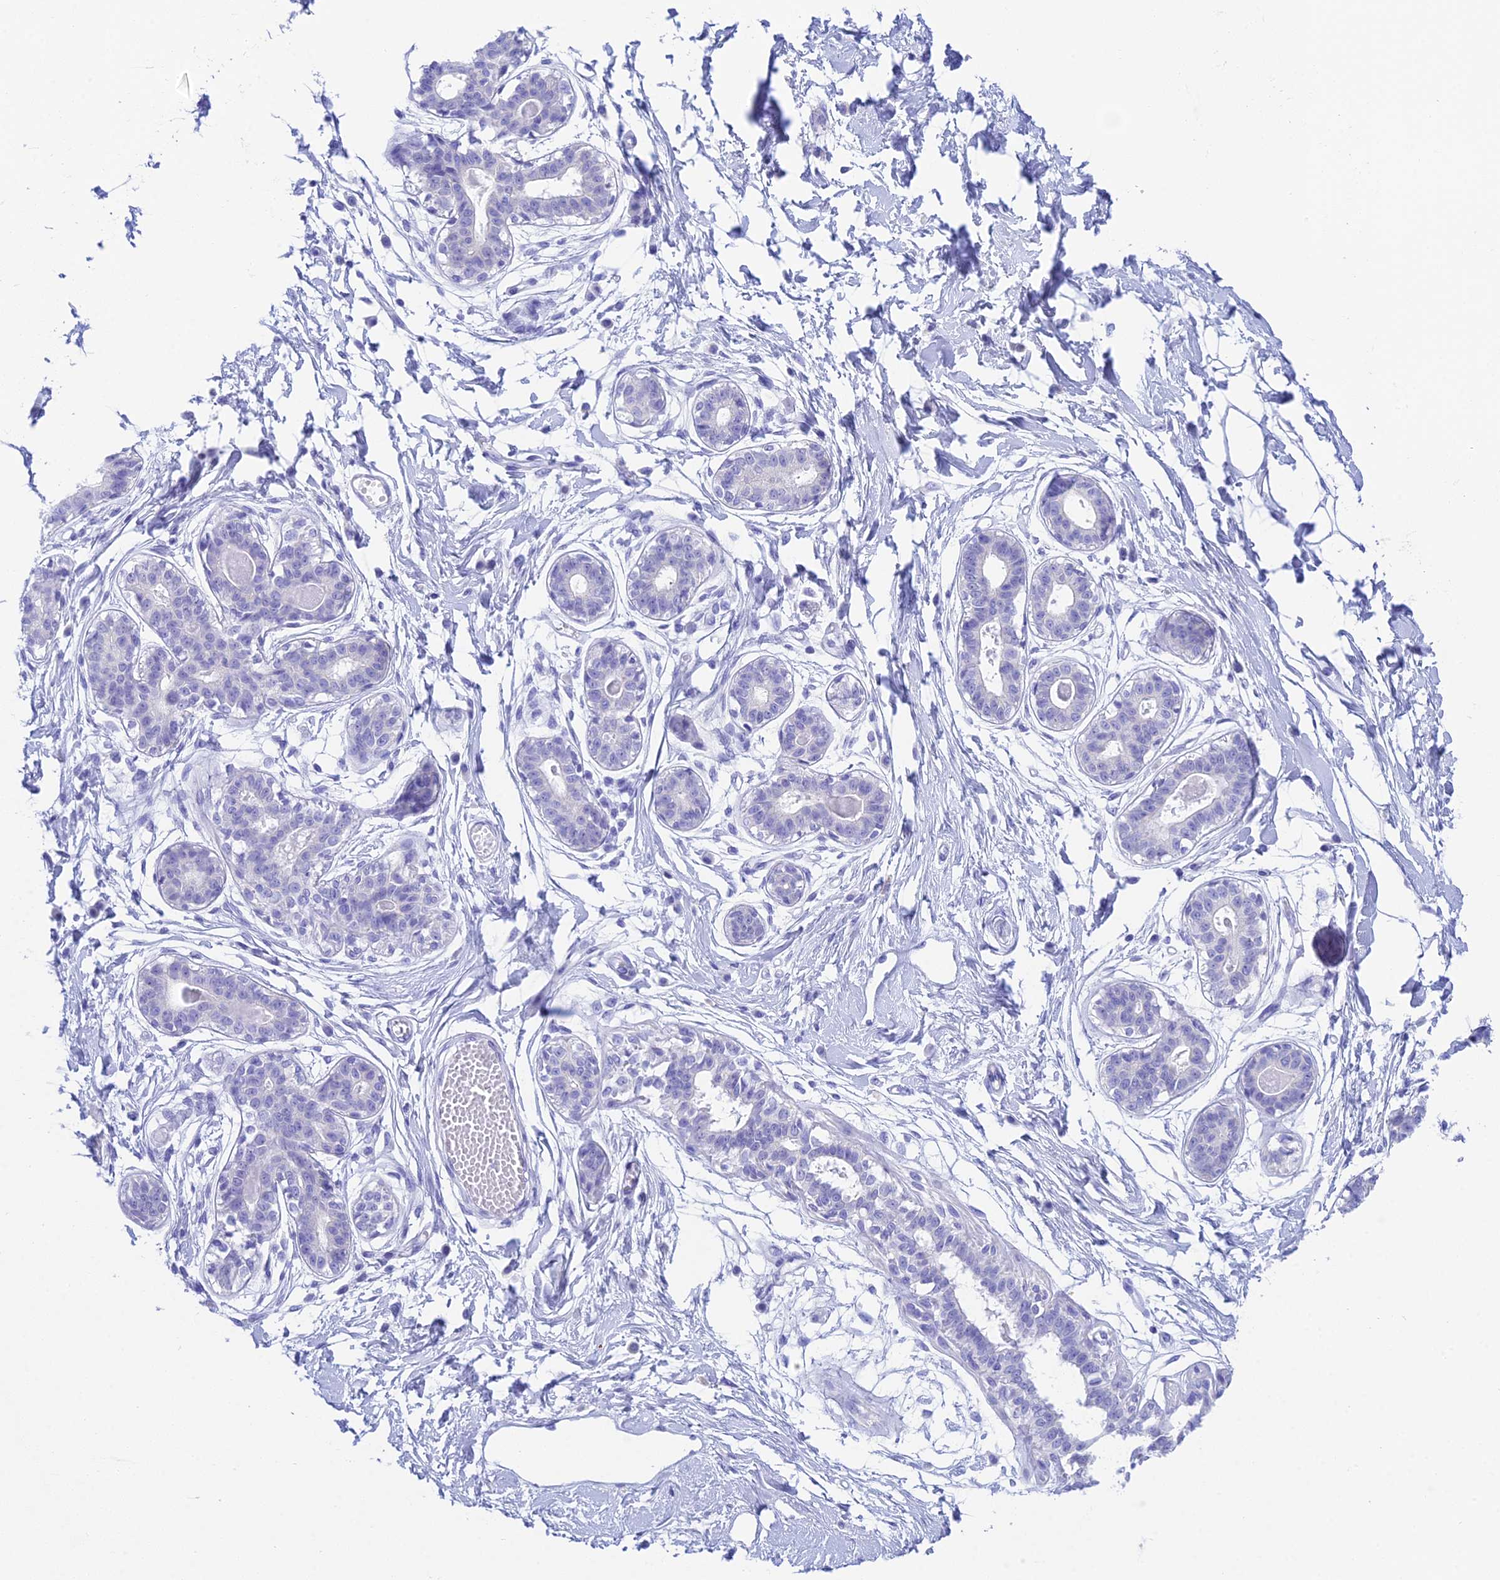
{"staining": {"intensity": "negative", "quantity": "none", "location": "none"}, "tissue": "breast", "cell_type": "Adipocytes", "image_type": "normal", "snomed": [{"axis": "morphology", "description": "Normal tissue, NOS"}, {"axis": "topography", "description": "Breast"}], "caption": "The immunohistochemistry (IHC) histopathology image has no significant staining in adipocytes of breast.", "gene": "REG1A", "patient": {"sex": "female", "age": 45}}